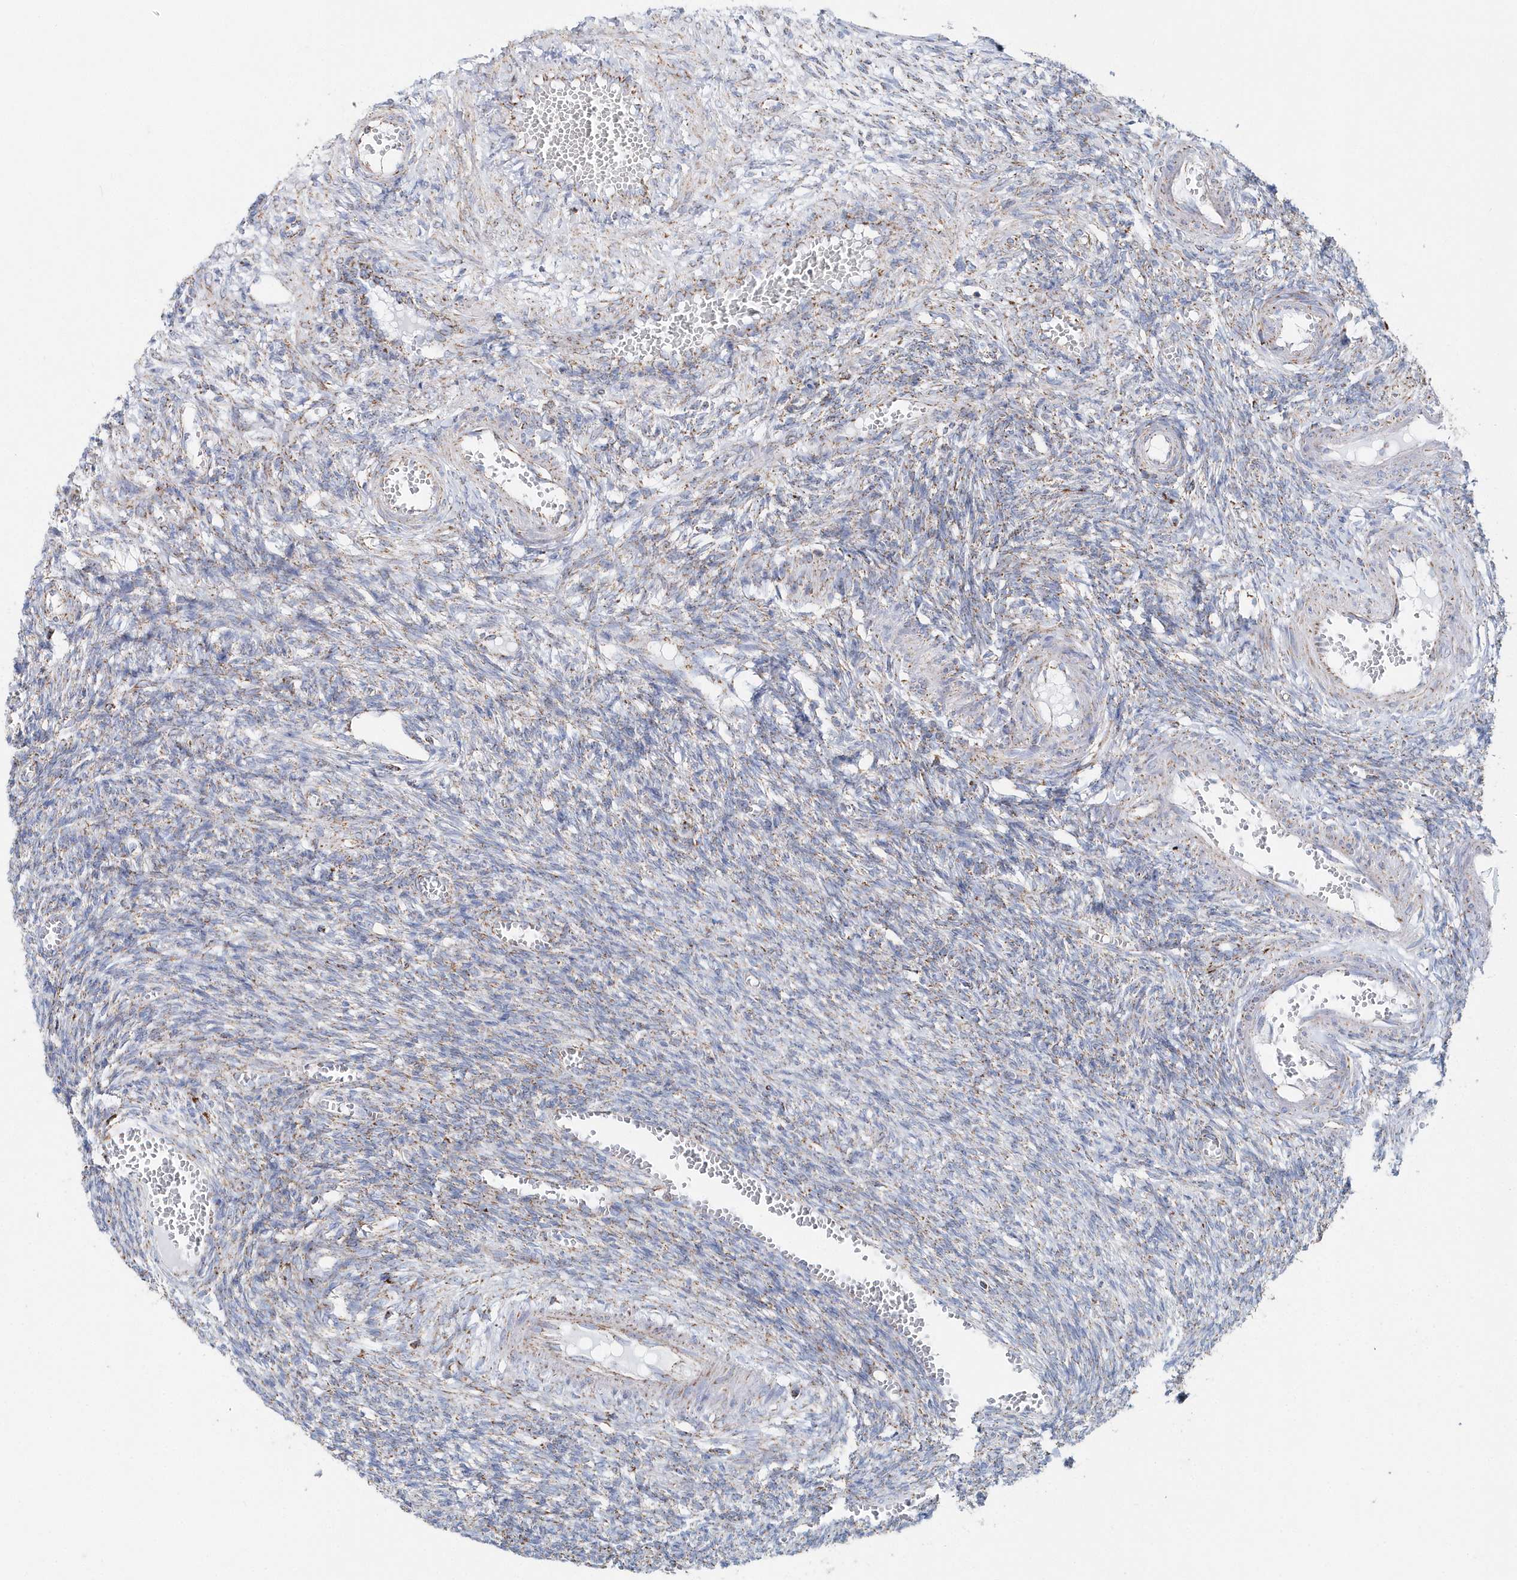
{"staining": {"intensity": "weak", "quantity": "<25%", "location": "cytoplasmic/membranous"}, "tissue": "ovary", "cell_type": "Ovarian stroma cells", "image_type": "normal", "snomed": [{"axis": "morphology", "description": "Normal tissue, NOS"}, {"axis": "topography", "description": "Ovary"}], "caption": "IHC photomicrograph of unremarkable ovary: human ovary stained with DAB (3,3'-diaminobenzidine) shows no significant protein staining in ovarian stroma cells. (Brightfield microscopy of DAB (3,3'-diaminobenzidine) immunohistochemistry (IHC) at high magnification).", "gene": "TMCO6", "patient": {"sex": "female", "age": 27}}